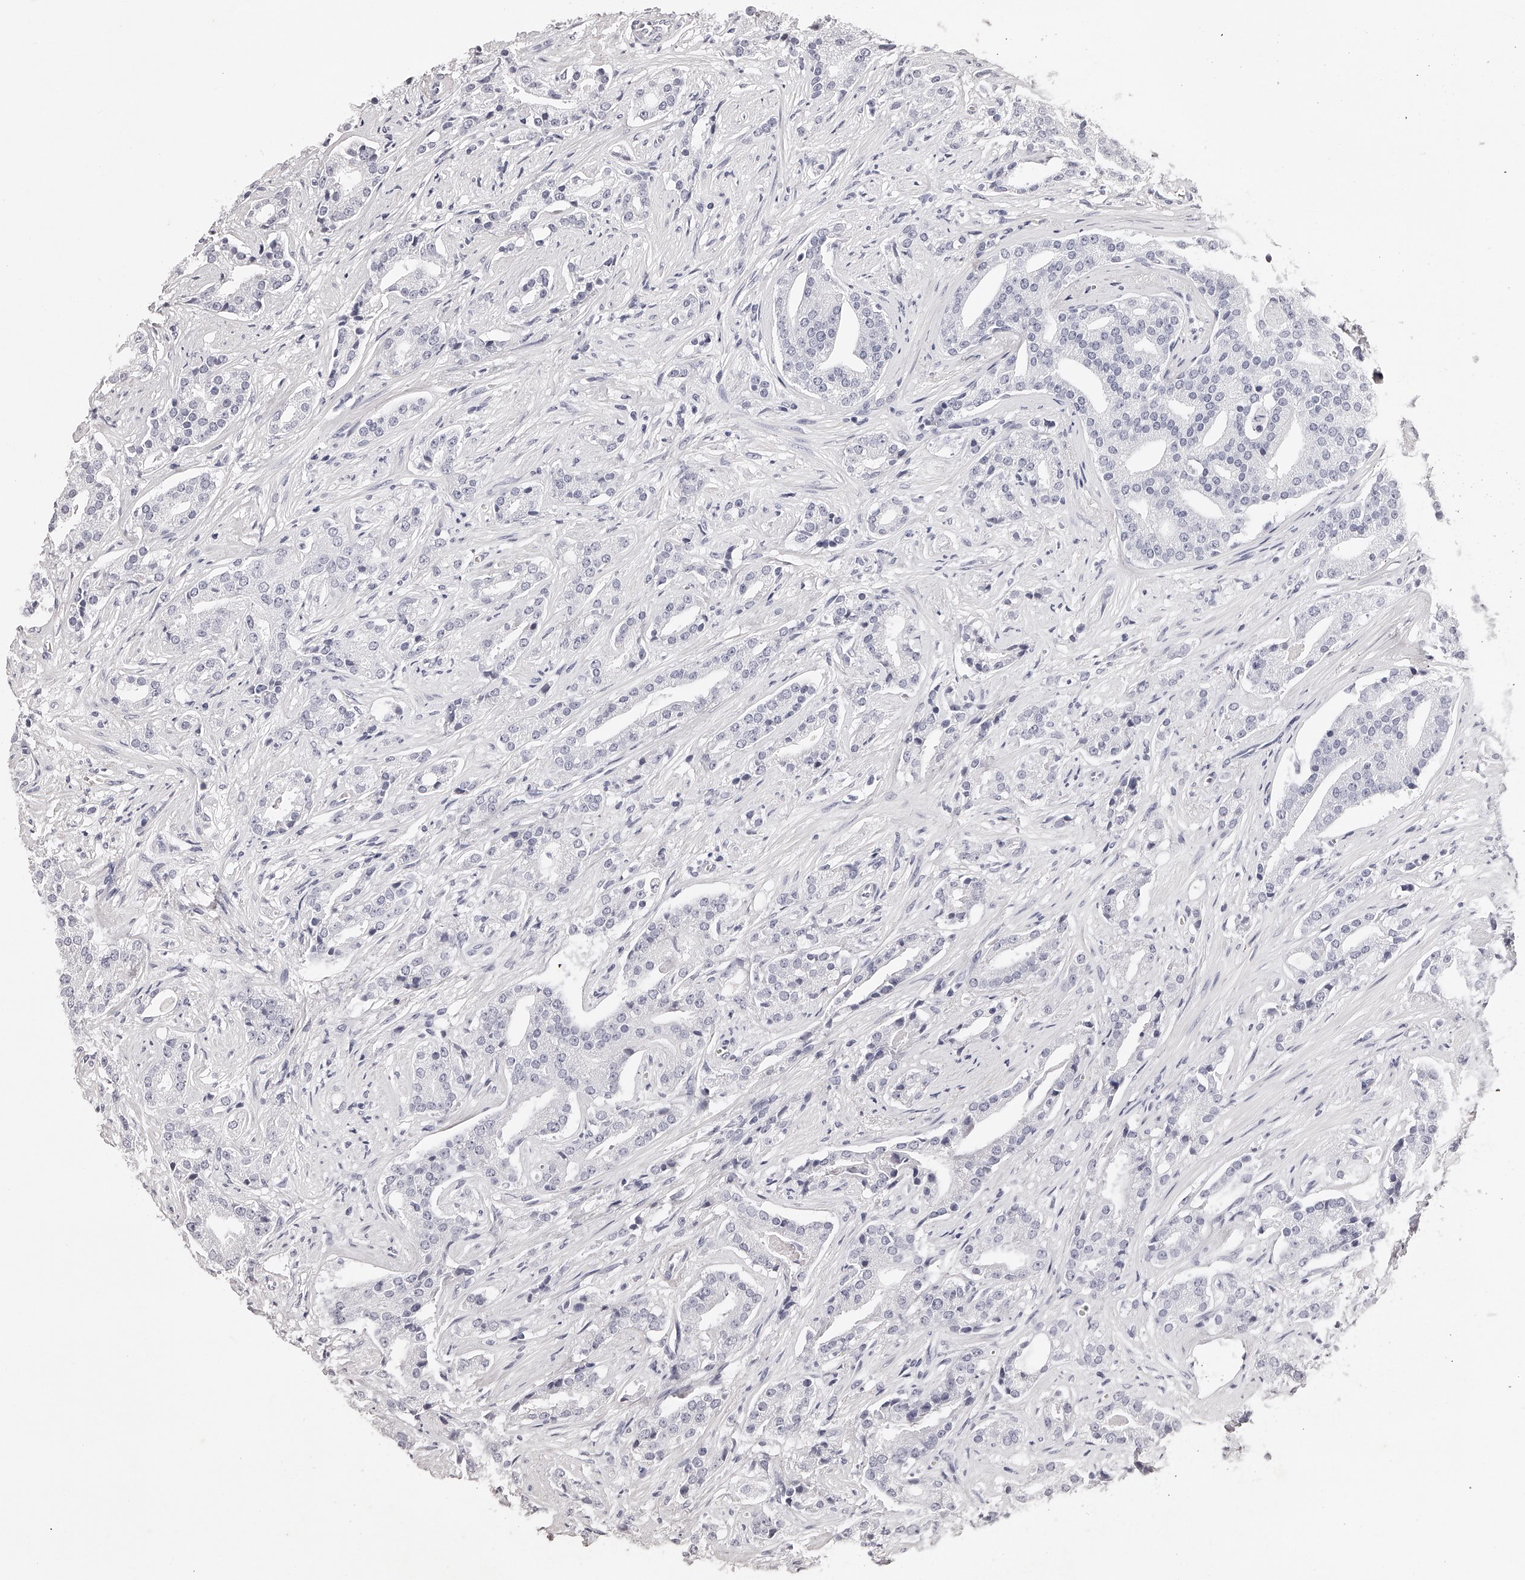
{"staining": {"intensity": "negative", "quantity": "none", "location": "none"}, "tissue": "prostate cancer", "cell_type": "Tumor cells", "image_type": "cancer", "snomed": [{"axis": "morphology", "description": "Adenocarcinoma, Low grade"}, {"axis": "topography", "description": "Prostate"}], "caption": "A high-resolution photomicrograph shows immunohistochemistry staining of prostate low-grade adenocarcinoma, which demonstrates no significant positivity in tumor cells.", "gene": "PHACTR1", "patient": {"sex": "male", "age": 67}}